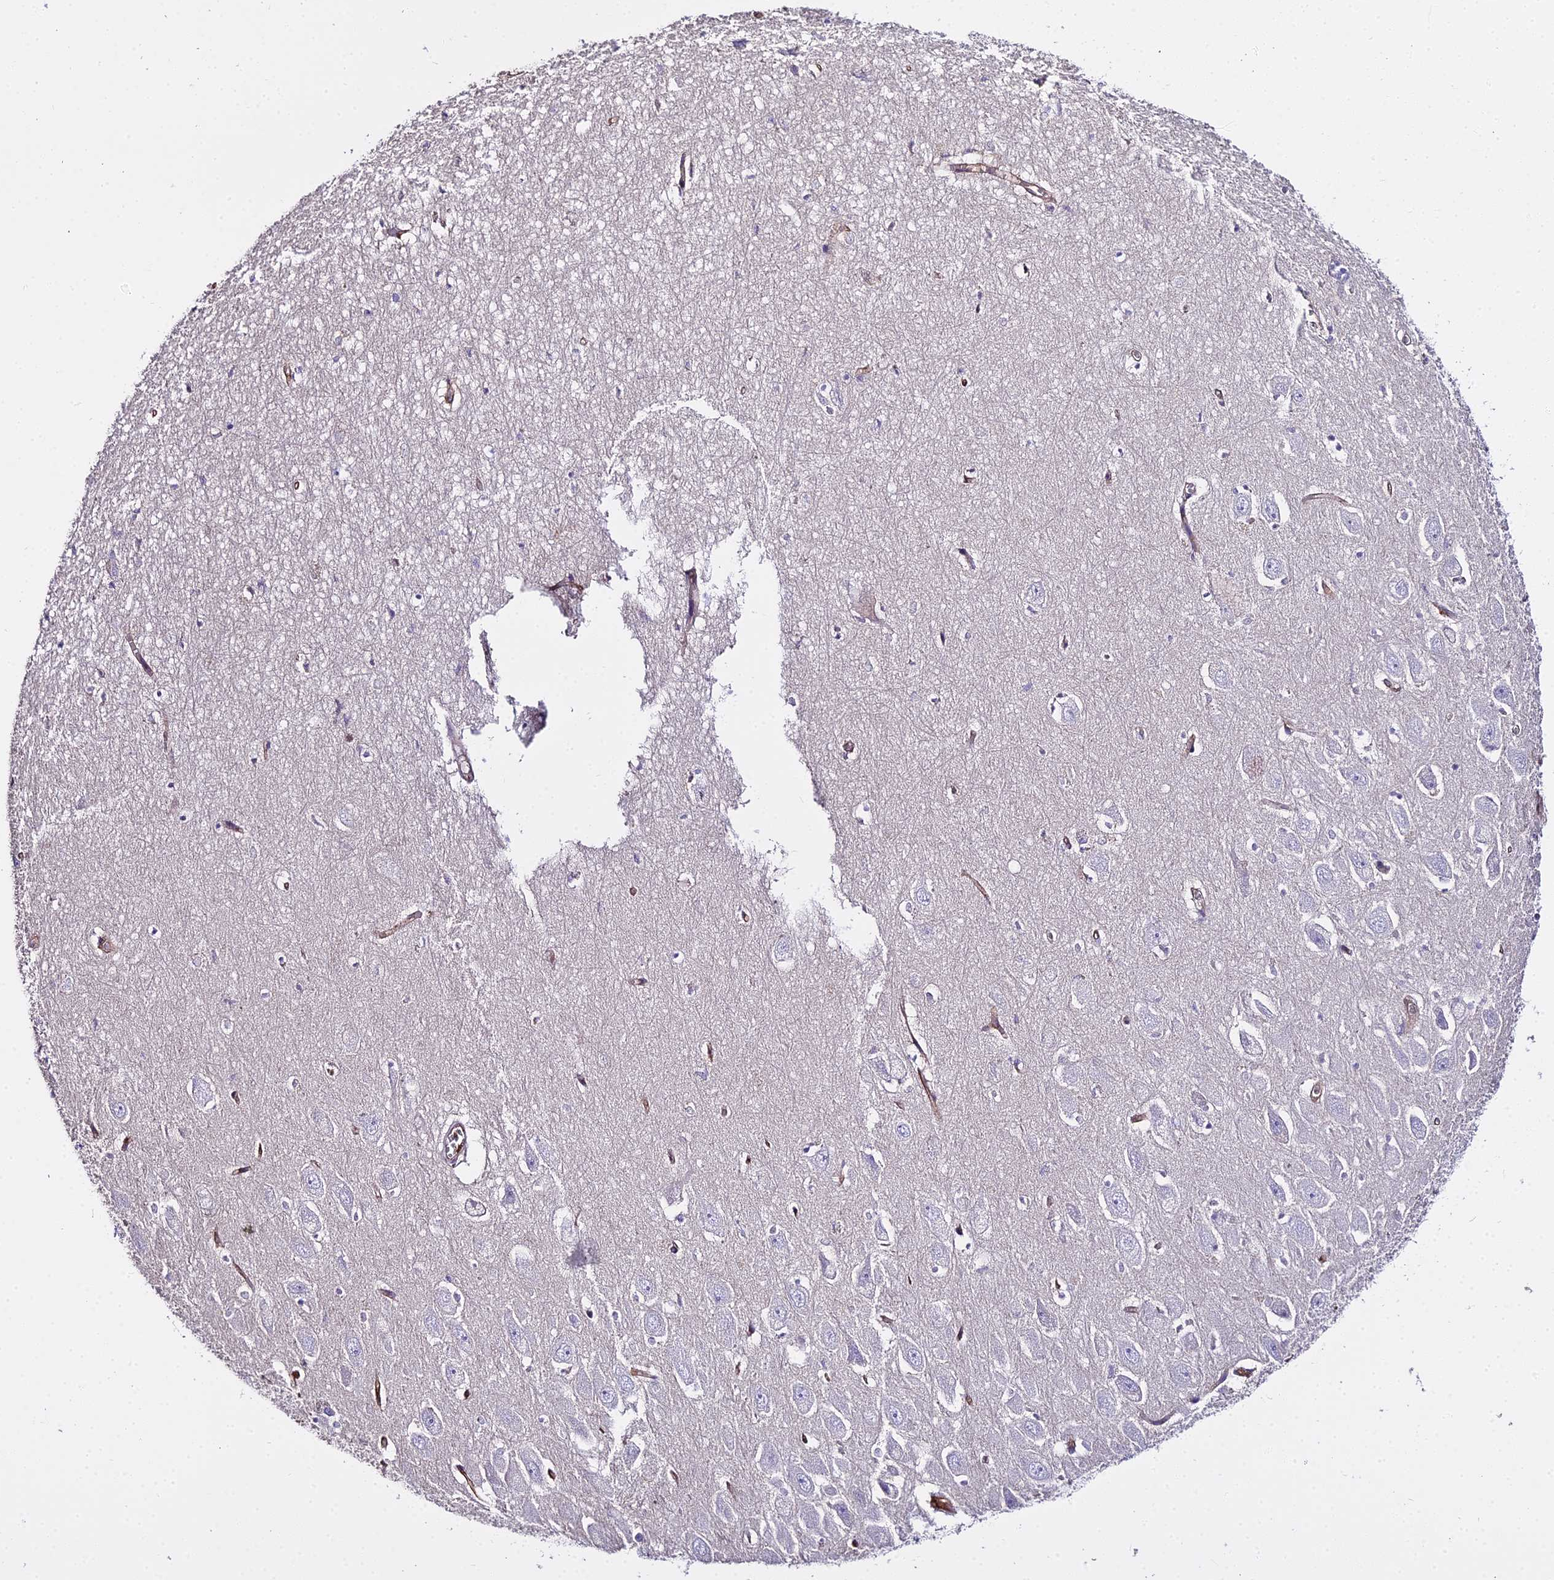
{"staining": {"intensity": "negative", "quantity": "none", "location": "none"}, "tissue": "hippocampus", "cell_type": "Glial cells", "image_type": "normal", "snomed": [{"axis": "morphology", "description": "Normal tissue, NOS"}, {"axis": "topography", "description": "Hippocampus"}], "caption": "Glial cells show no significant positivity in benign hippocampus. Brightfield microscopy of immunohistochemistry (IHC) stained with DAB (3,3'-diaminobenzidine) (brown) and hematoxylin (blue), captured at high magnification.", "gene": "GLYAT", "patient": {"sex": "female", "age": 64}}